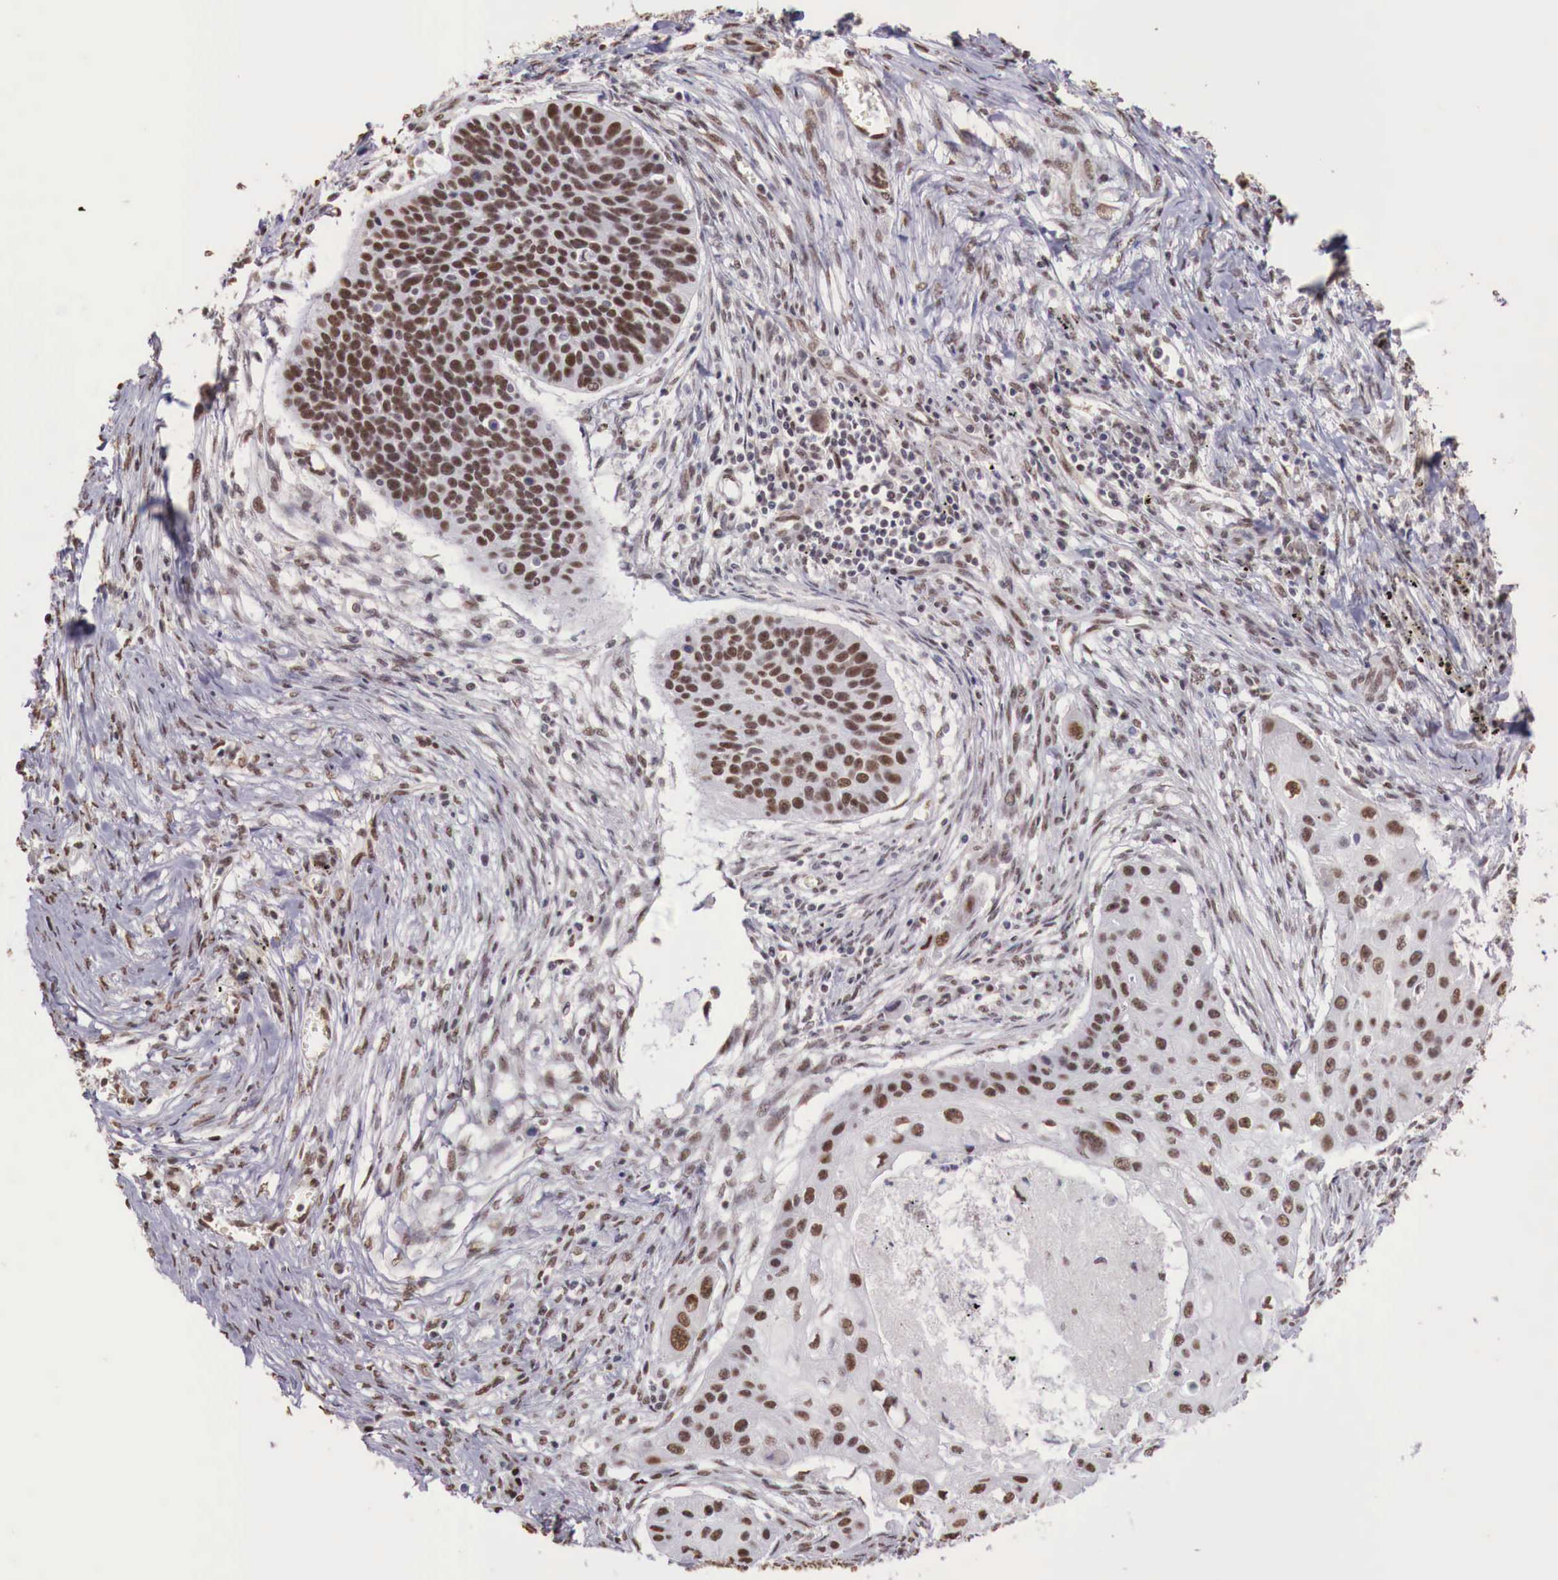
{"staining": {"intensity": "strong", "quantity": ">75%", "location": "cytoplasmic/membranous,nuclear"}, "tissue": "lung cancer", "cell_type": "Tumor cells", "image_type": "cancer", "snomed": [{"axis": "morphology", "description": "Squamous cell carcinoma, NOS"}, {"axis": "topography", "description": "Lung"}], "caption": "Lung cancer was stained to show a protein in brown. There is high levels of strong cytoplasmic/membranous and nuclear positivity in about >75% of tumor cells.", "gene": "FOXP2", "patient": {"sex": "male", "age": 71}}